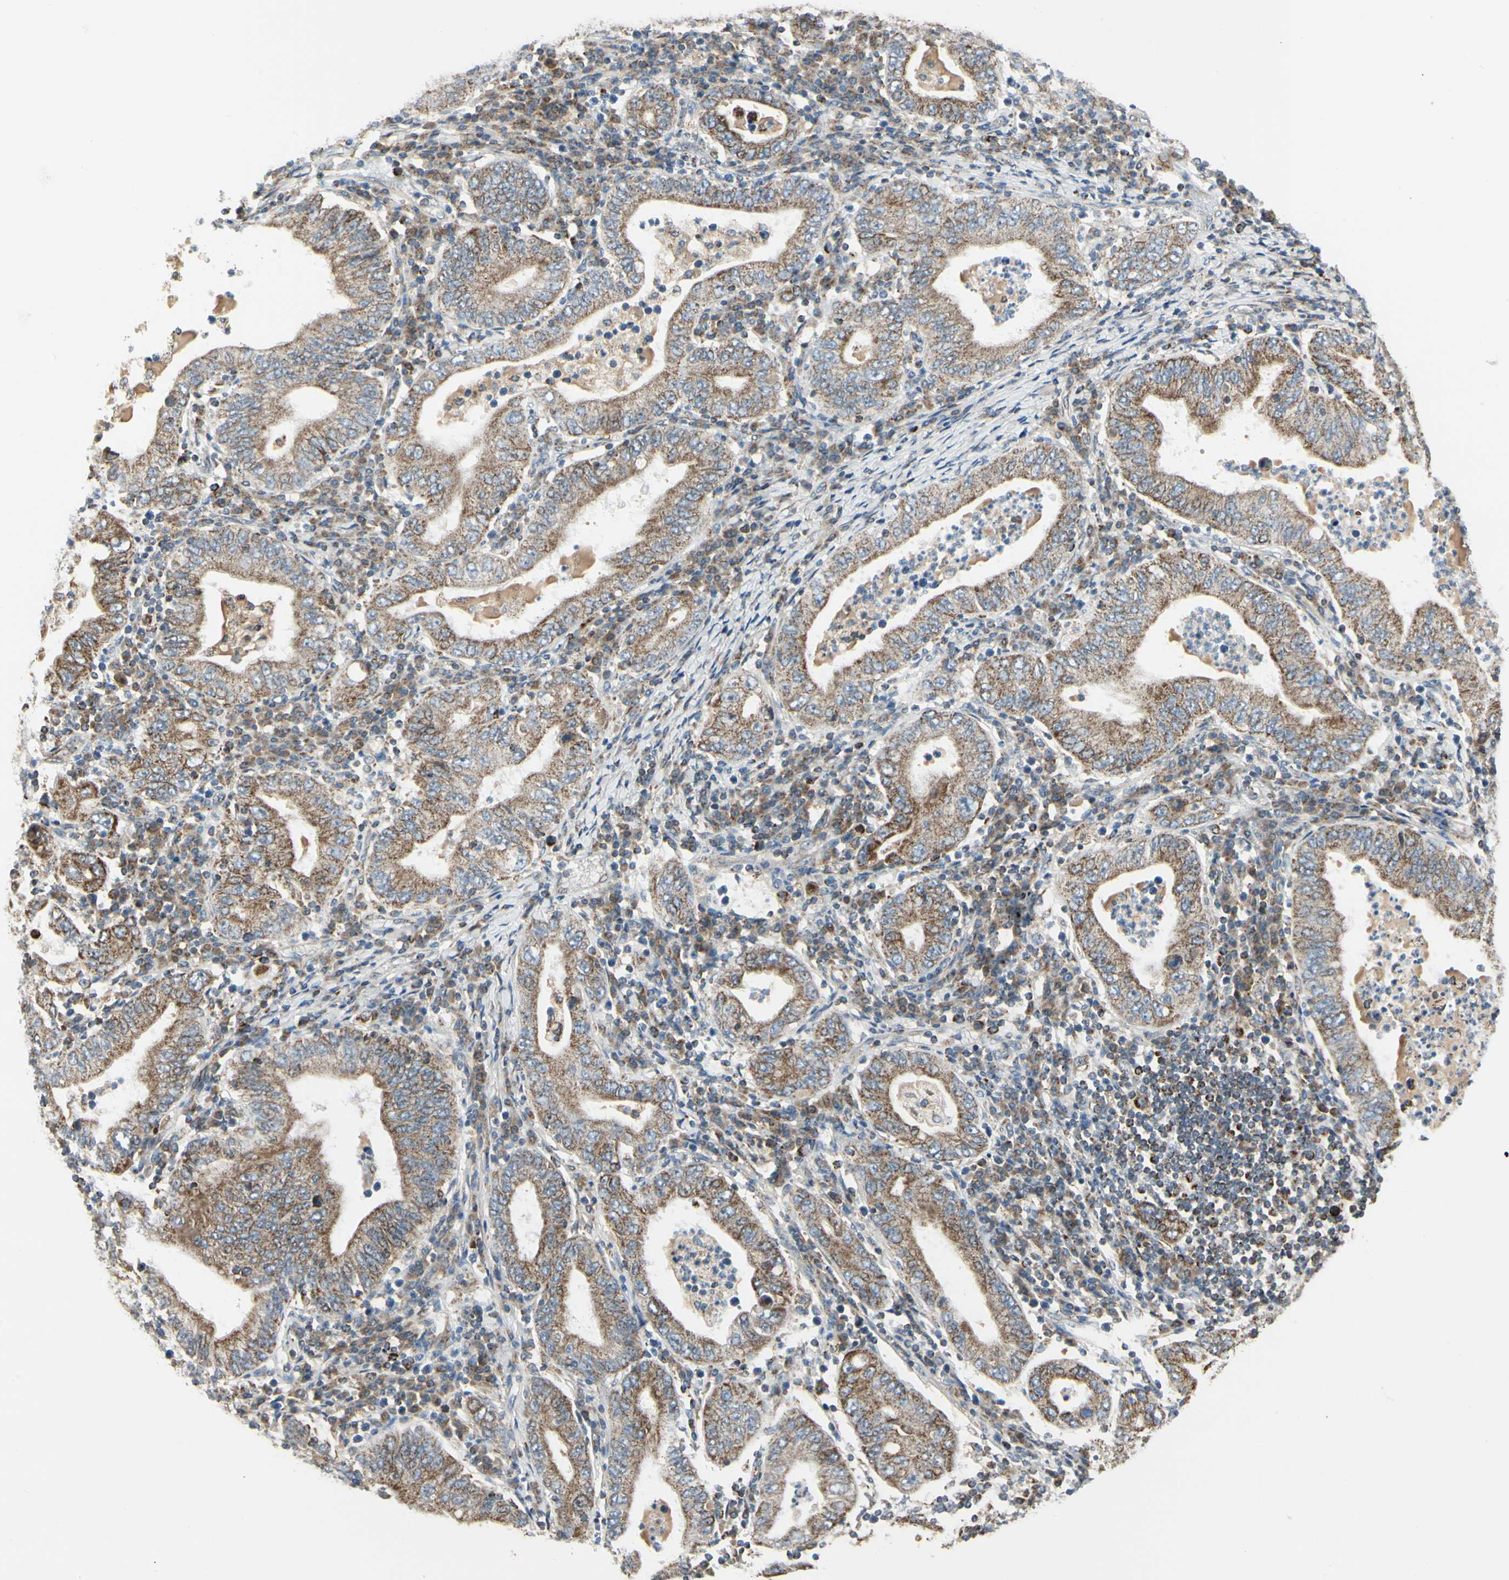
{"staining": {"intensity": "strong", "quantity": ">75%", "location": "cytoplasmic/membranous"}, "tissue": "stomach cancer", "cell_type": "Tumor cells", "image_type": "cancer", "snomed": [{"axis": "morphology", "description": "Normal tissue, NOS"}, {"axis": "morphology", "description": "Adenocarcinoma, NOS"}, {"axis": "topography", "description": "Esophagus"}, {"axis": "topography", "description": "Stomach, upper"}, {"axis": "topography", "description": "Peripheral nerve tissue"}], "caption": "Brown immunohistochemical staining in adenocarcinoma (stomach) exhibits strong cytoplasmic/membranous positivity in about >75% of tumor cells.", "gene": "ANKS6", "patient": {"sex": "male", "age": 62}}